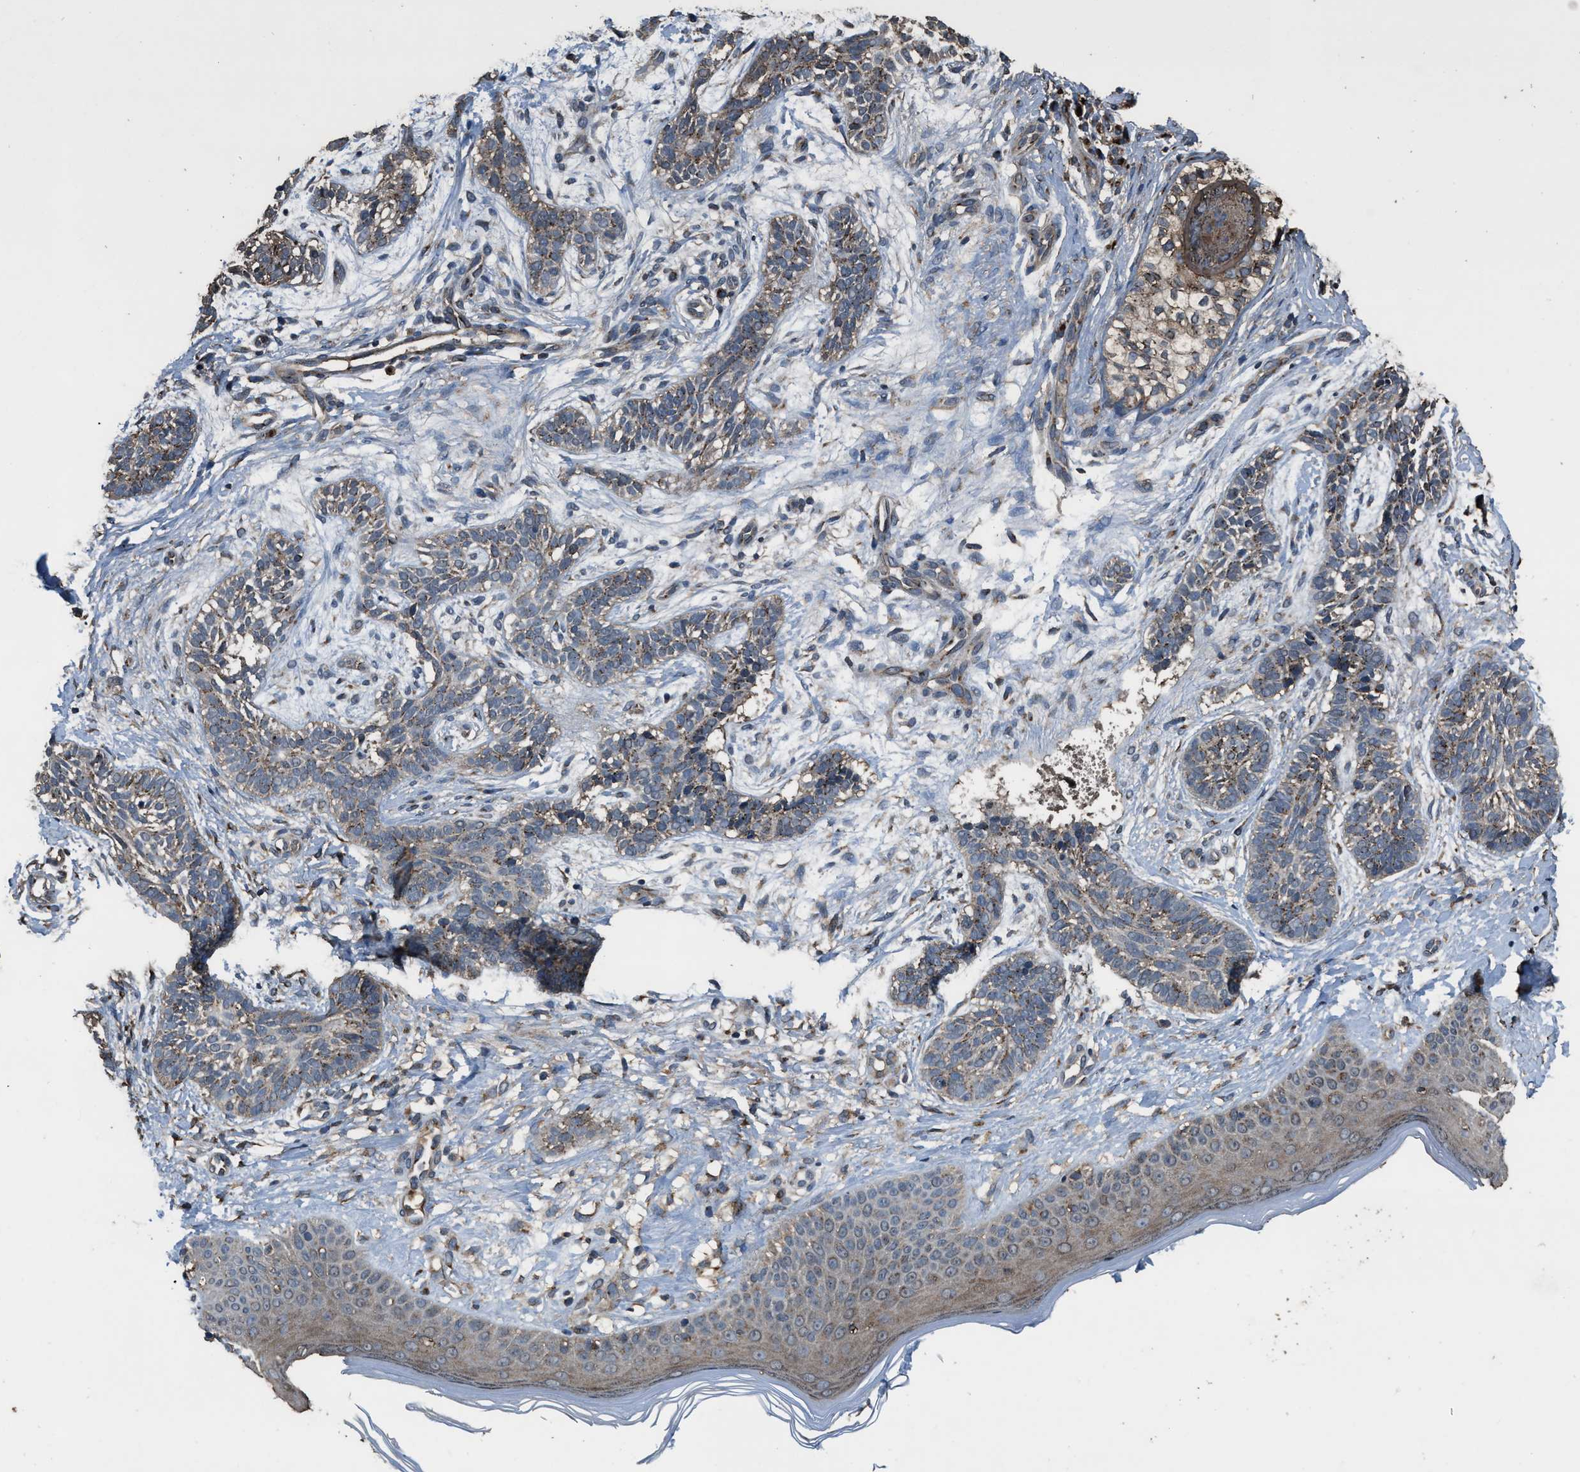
{"staining": {"intensity": "weak", "quantity": "<25%", "location": "cytoplasmic/membranous"}, "tissue": "skin cancer", "cell_type": "Tumor cells", "image_type": "cancer", "snomed": [{"axis": "morphology", "description": "Normal tissue, NOS"}, {"axis": "morphology", "description": "Basal cell carcinoma"}, {"axis": "topography", "description": "Skin"}], "caption": "Tumor cells are negative for protein expression in human skin cancer.", "gene": "SLC38A10", "patient": {"sex": "male", "age": 63}}